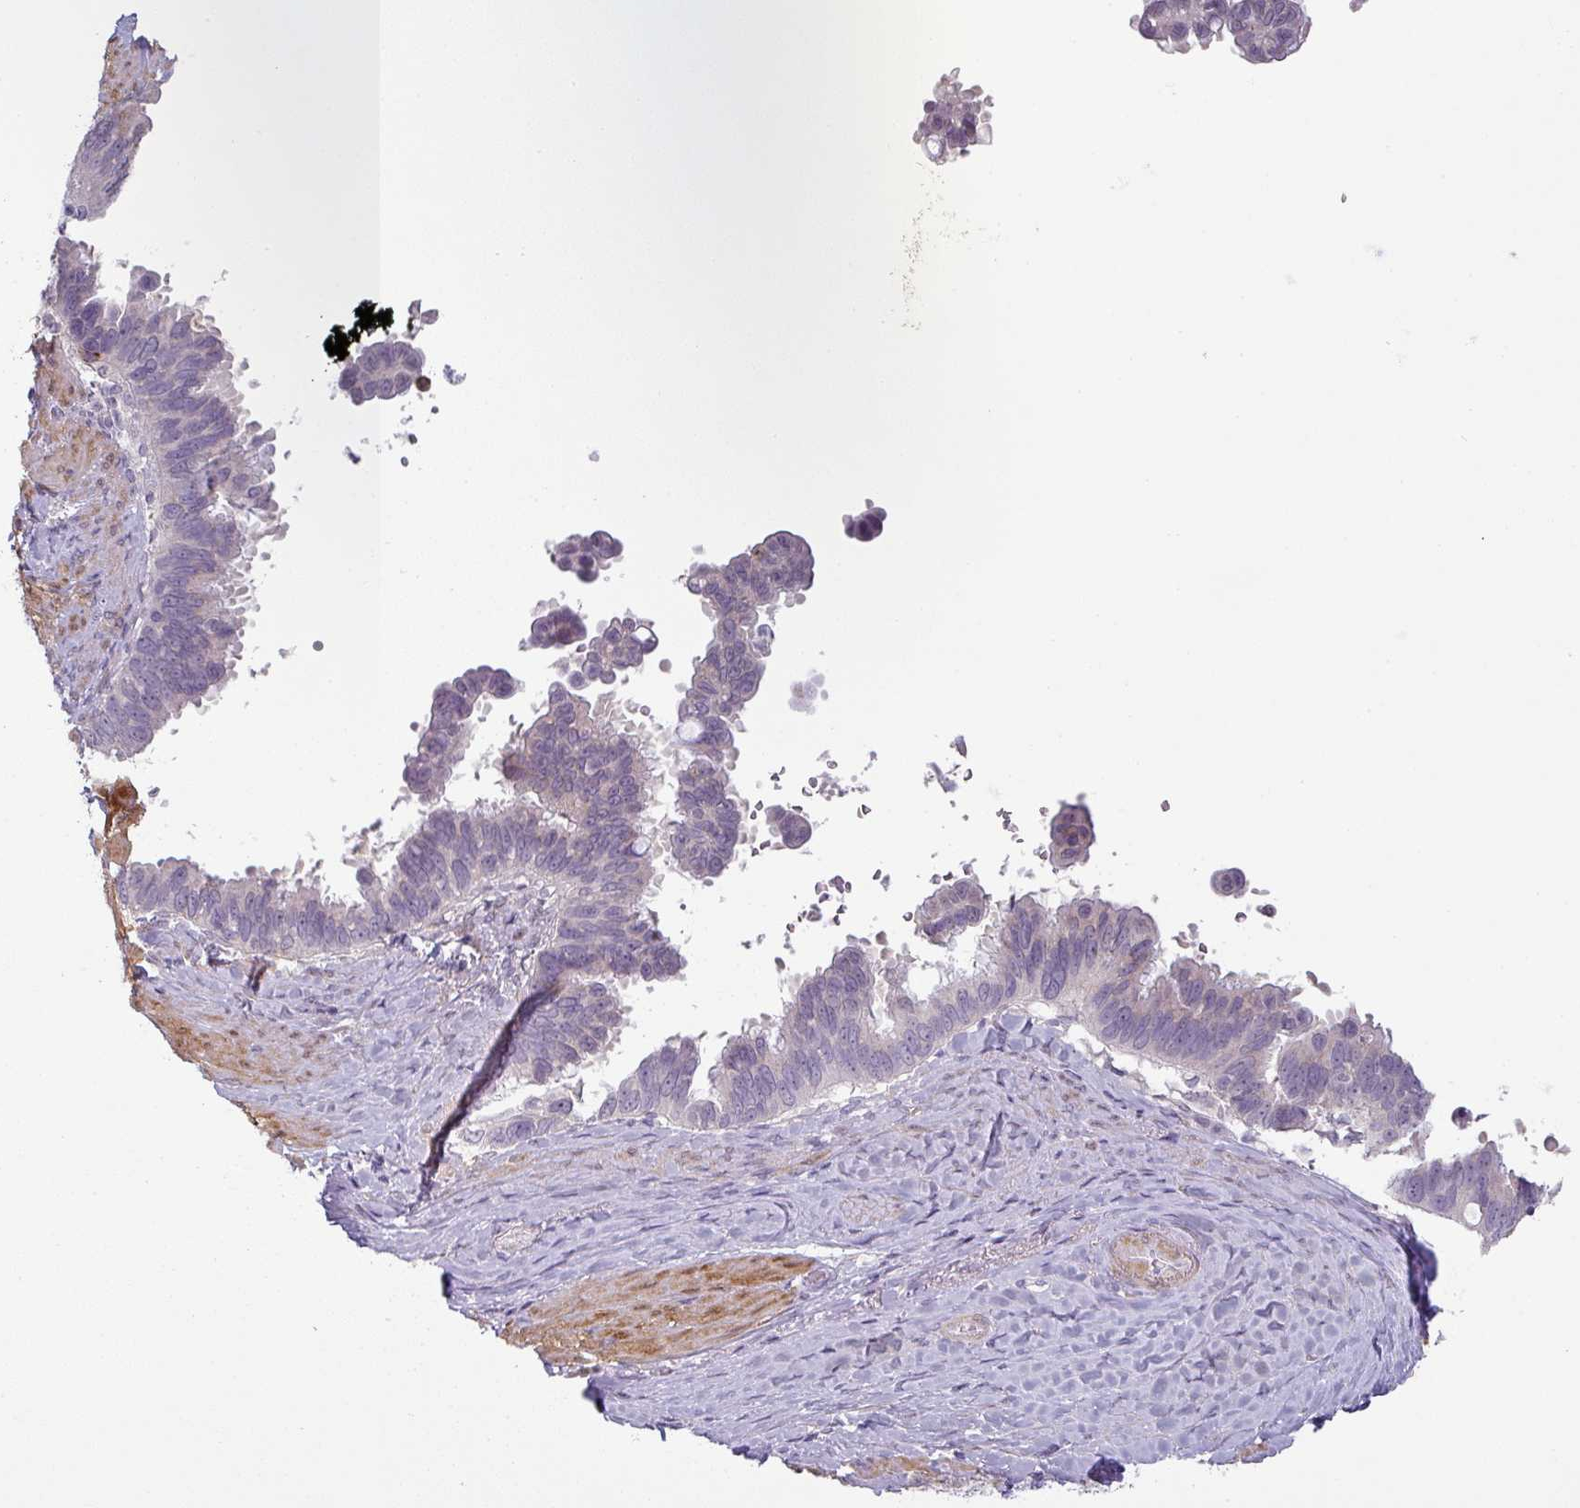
{"staining": {"intensity": "negative", "quantity": "none", "location": "none"}, "tissue": "pancreatic cancer", "cell_type": "Tumor cells", "image_type": "cancer", "snomed": [{"axis": "morphology", "description": "Inflammation, NOS"}, {"axis": "morphology", "description": "Adenocarcinoma, NOS"}, {"axis": "topography", "description": "Pancreas"}], "caption": "Tumor cells show no significant expression in pancreatic cancer.", "gene": "MAGEC3", "patient": {"sex": "female", "age": 56}}